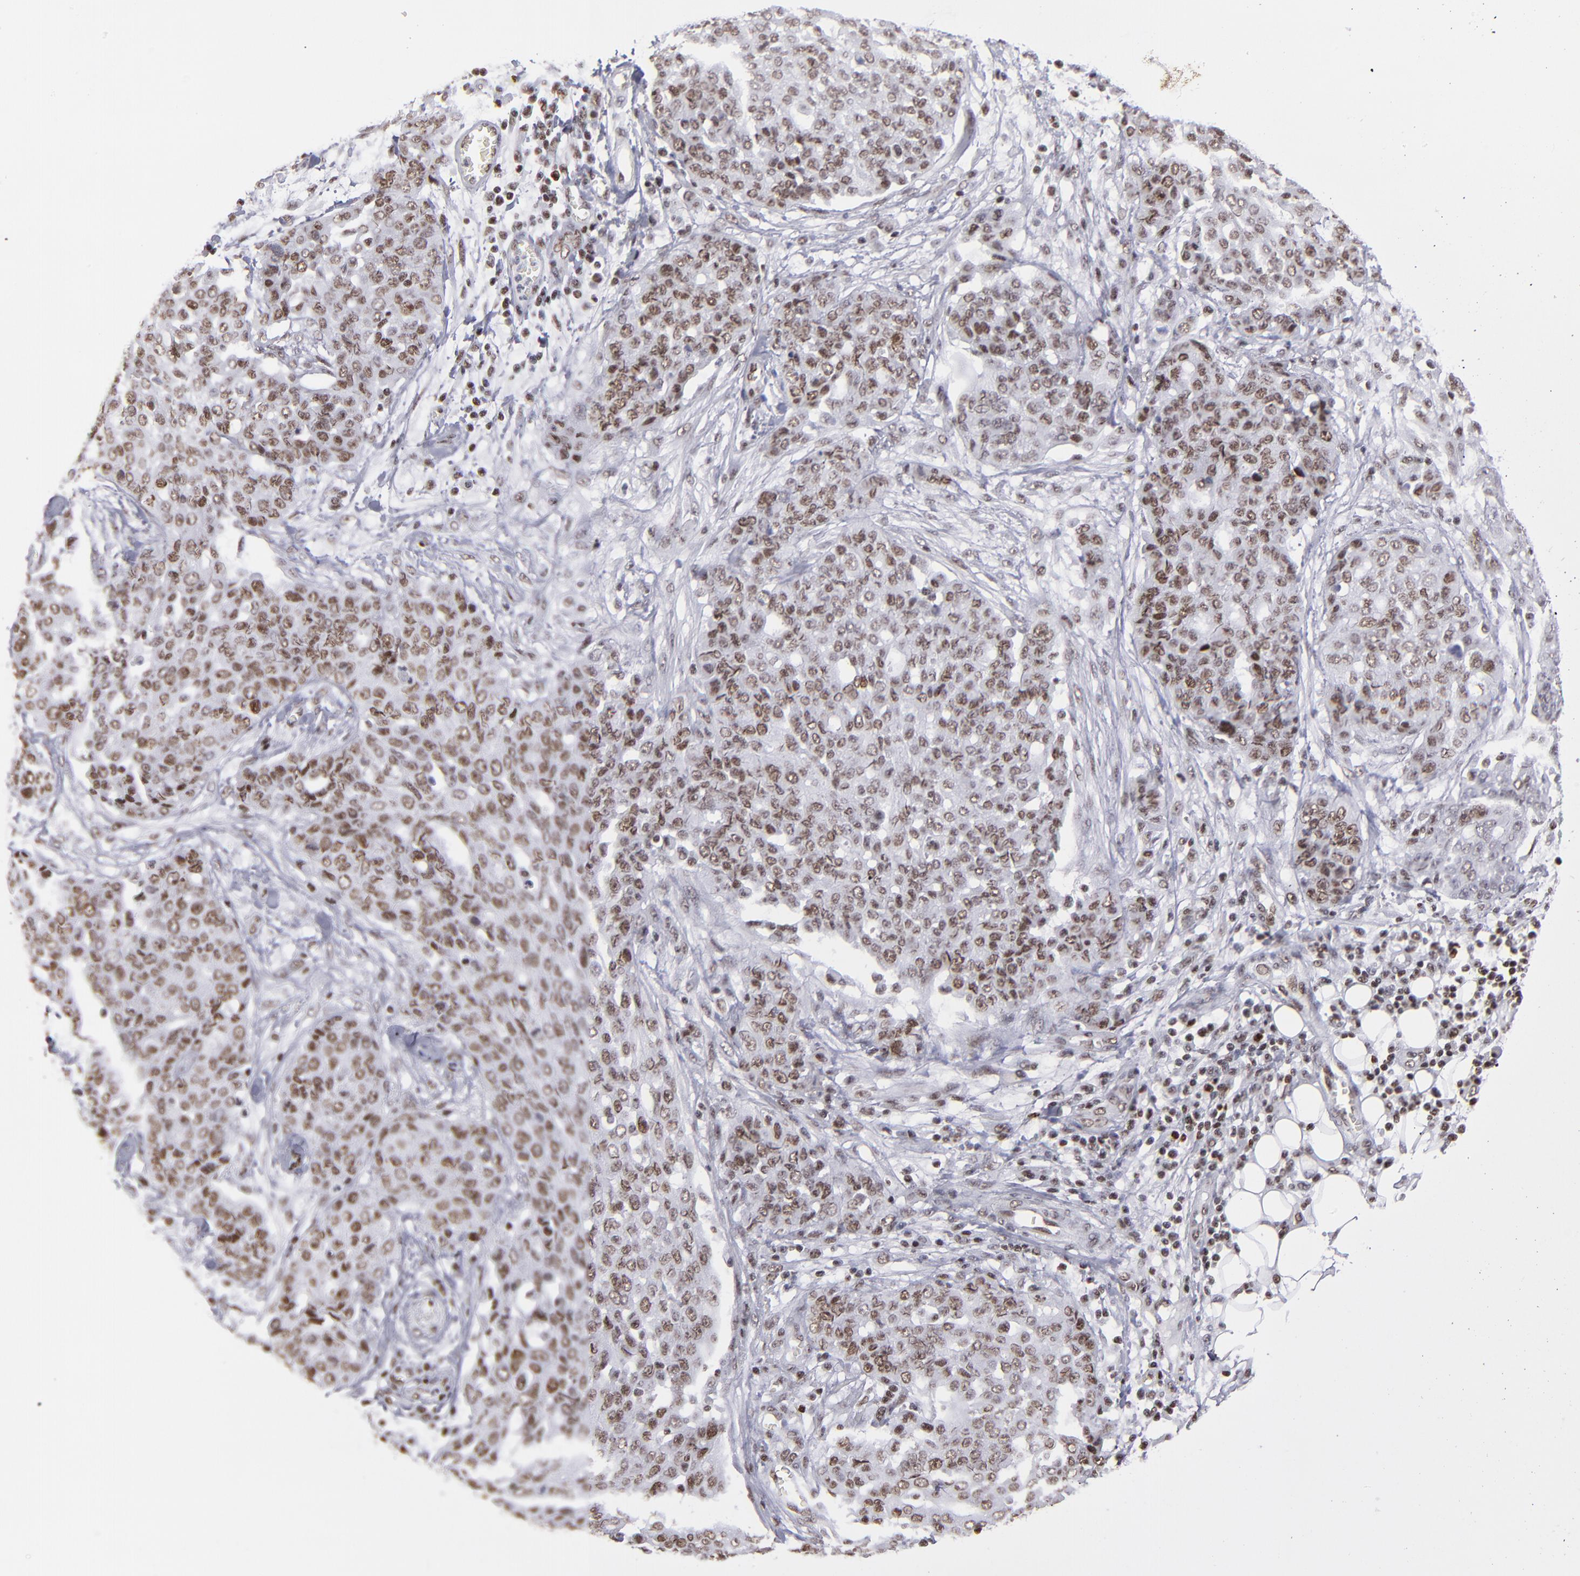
{"staining": {"intensity": "moderate", "quantity": ">75%", "location": "nuclear"}, "tissue": "ovarian cancer", "cell_type": "Tumor cells", "image_type": "cancer", "snomed": [{"axis": "morphology", "description": "Cystadenocarcinoma, serous, NOS"}, {"axis": "topography", "description": "Soft tissue"}, {"axis": "topography", "description": "Ovary"}], "caption": "Immunohistochemical staining of ovarian serous cystadenocarcinoma reveals medium levels of moderate nuclear expression in approximately >75% of tumor cells.", "gene": "TERF2", "patient": {"sex": "female", "age": 57}}